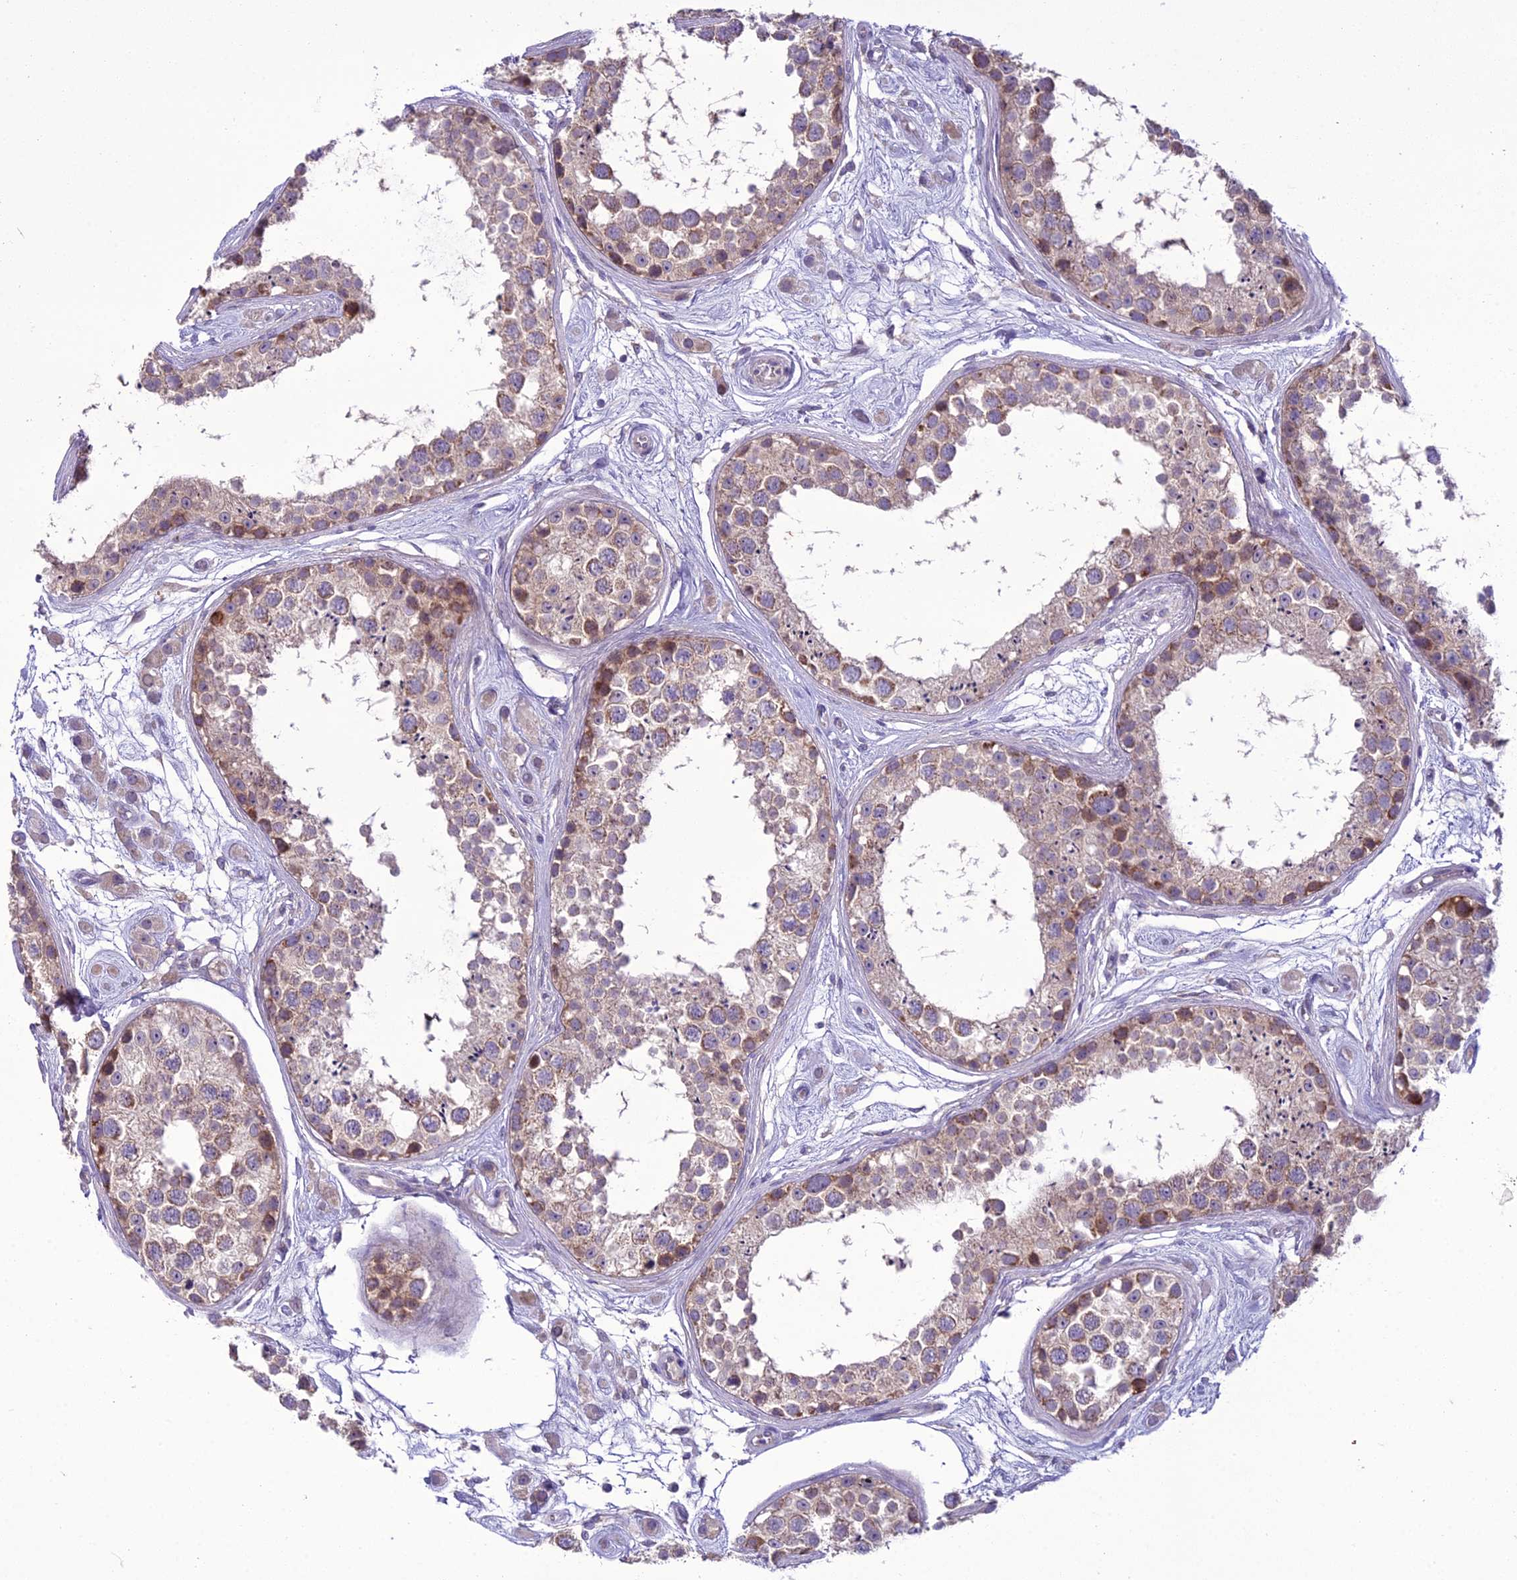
{"staining": {"intensity": "moderate", "quantity": "25%-75%", "location": "cytoplasmic/membranous"}, "tissue": "testis", "cell_type": "Cells in seminiferous ducts", "image_type": "normal", "snomed": [{"axis": "morphology", "description": "Normal tissue, NOS"}, {"axis": "topography", "description": "Testis"}], "caption": "Immunohistochemistry (DAB) staining of unremarkable human testis demonstrates moderate cytoplasmic/membranous protein positivity in approximately 25%-75% of cells in seminiferous ducts.", "gene": "SCRT1", "patient": {"sex": "male", "age": 25}}